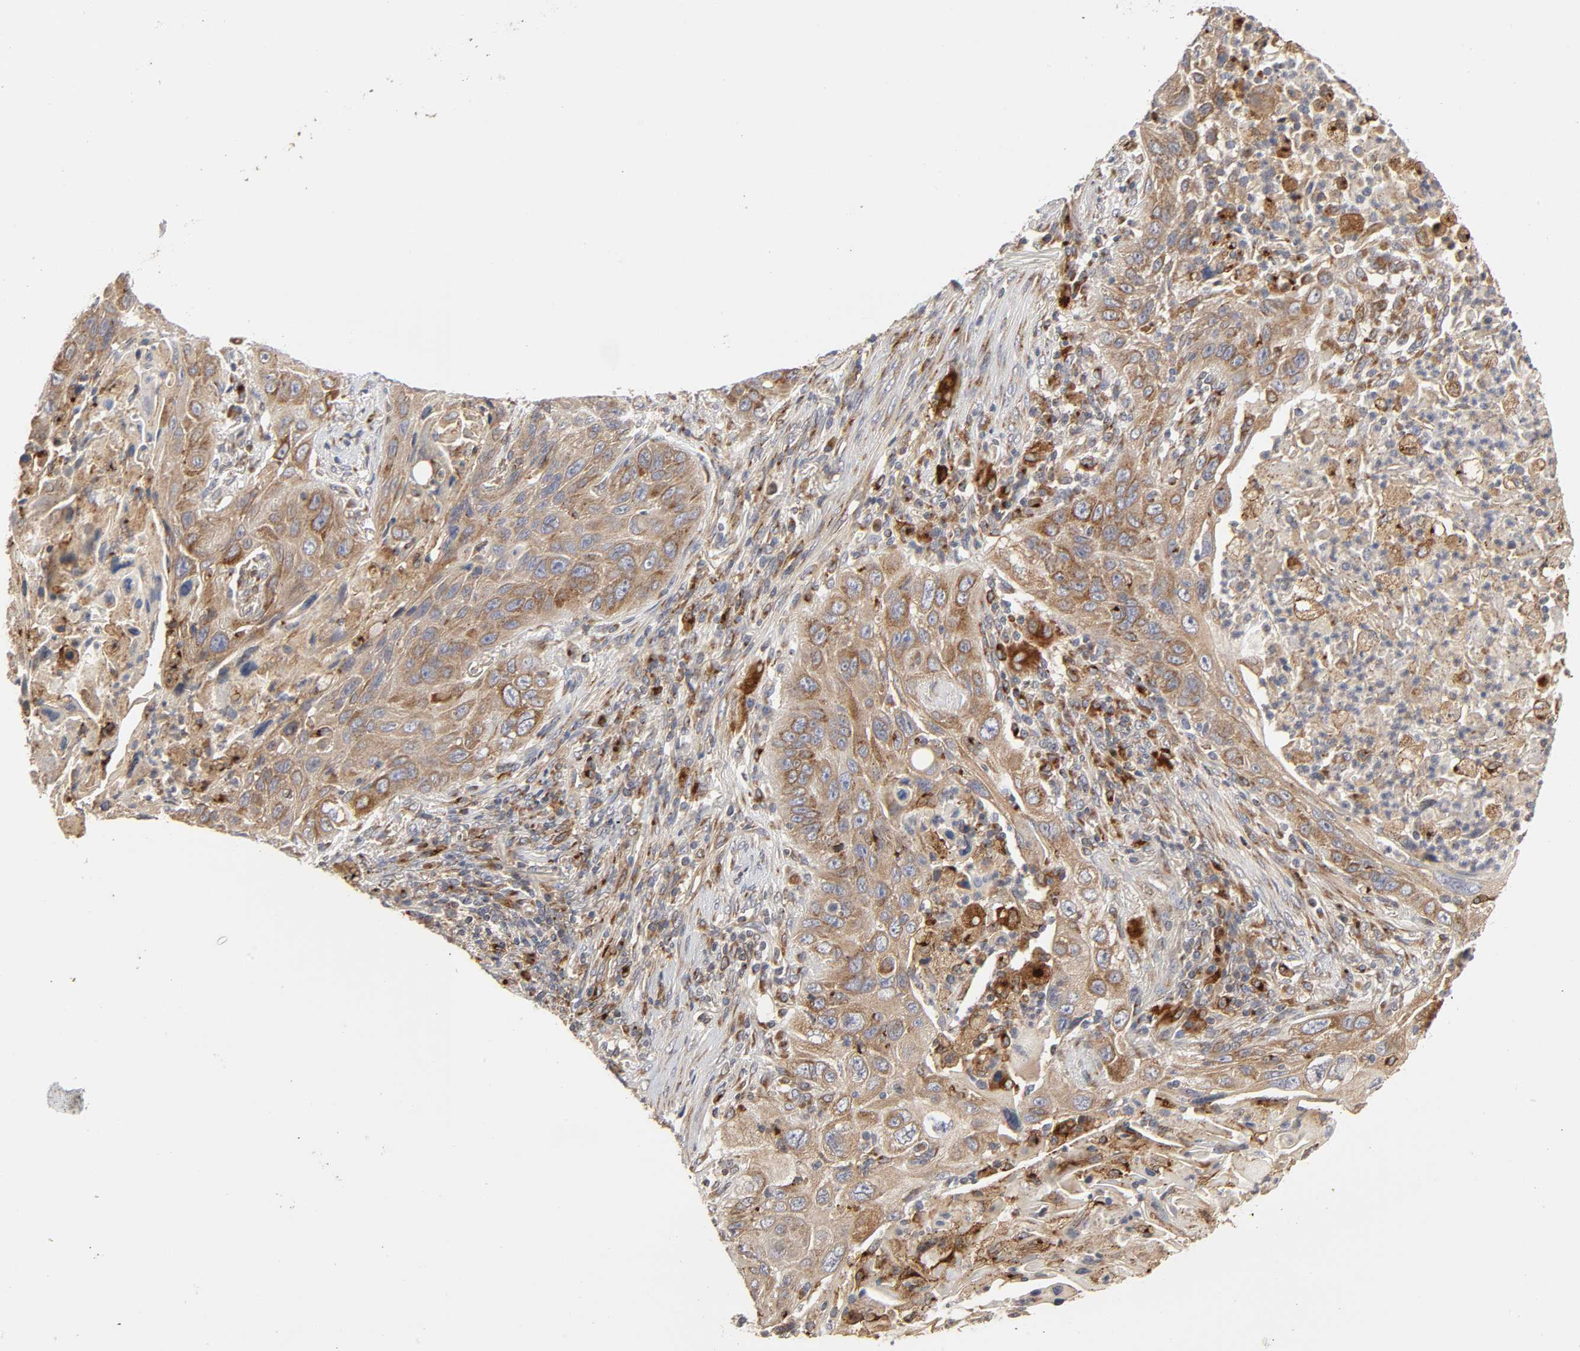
{"staining": {"intensity": "moderate", "quantity": ">75%", "location": "cytoplasmic/membranous"}, "tissue": "lung cancer", "cell_type": "Tumor cells", "image_type": "cancer", "snomed": [{"axis": "morphology", "description": "Squamous cell carcinoma, NOS"}, {"axis": "topography", "description": "Lung"}], "caption": "Immunohistochemical staining of human lung squamous cell carcinoma displays medium levels of moderate cytoplasmic/membranous positivity in about >75% of tumor cells.", "gene": "GNPTG", "patient": {"sex": "female", "age": 67}}